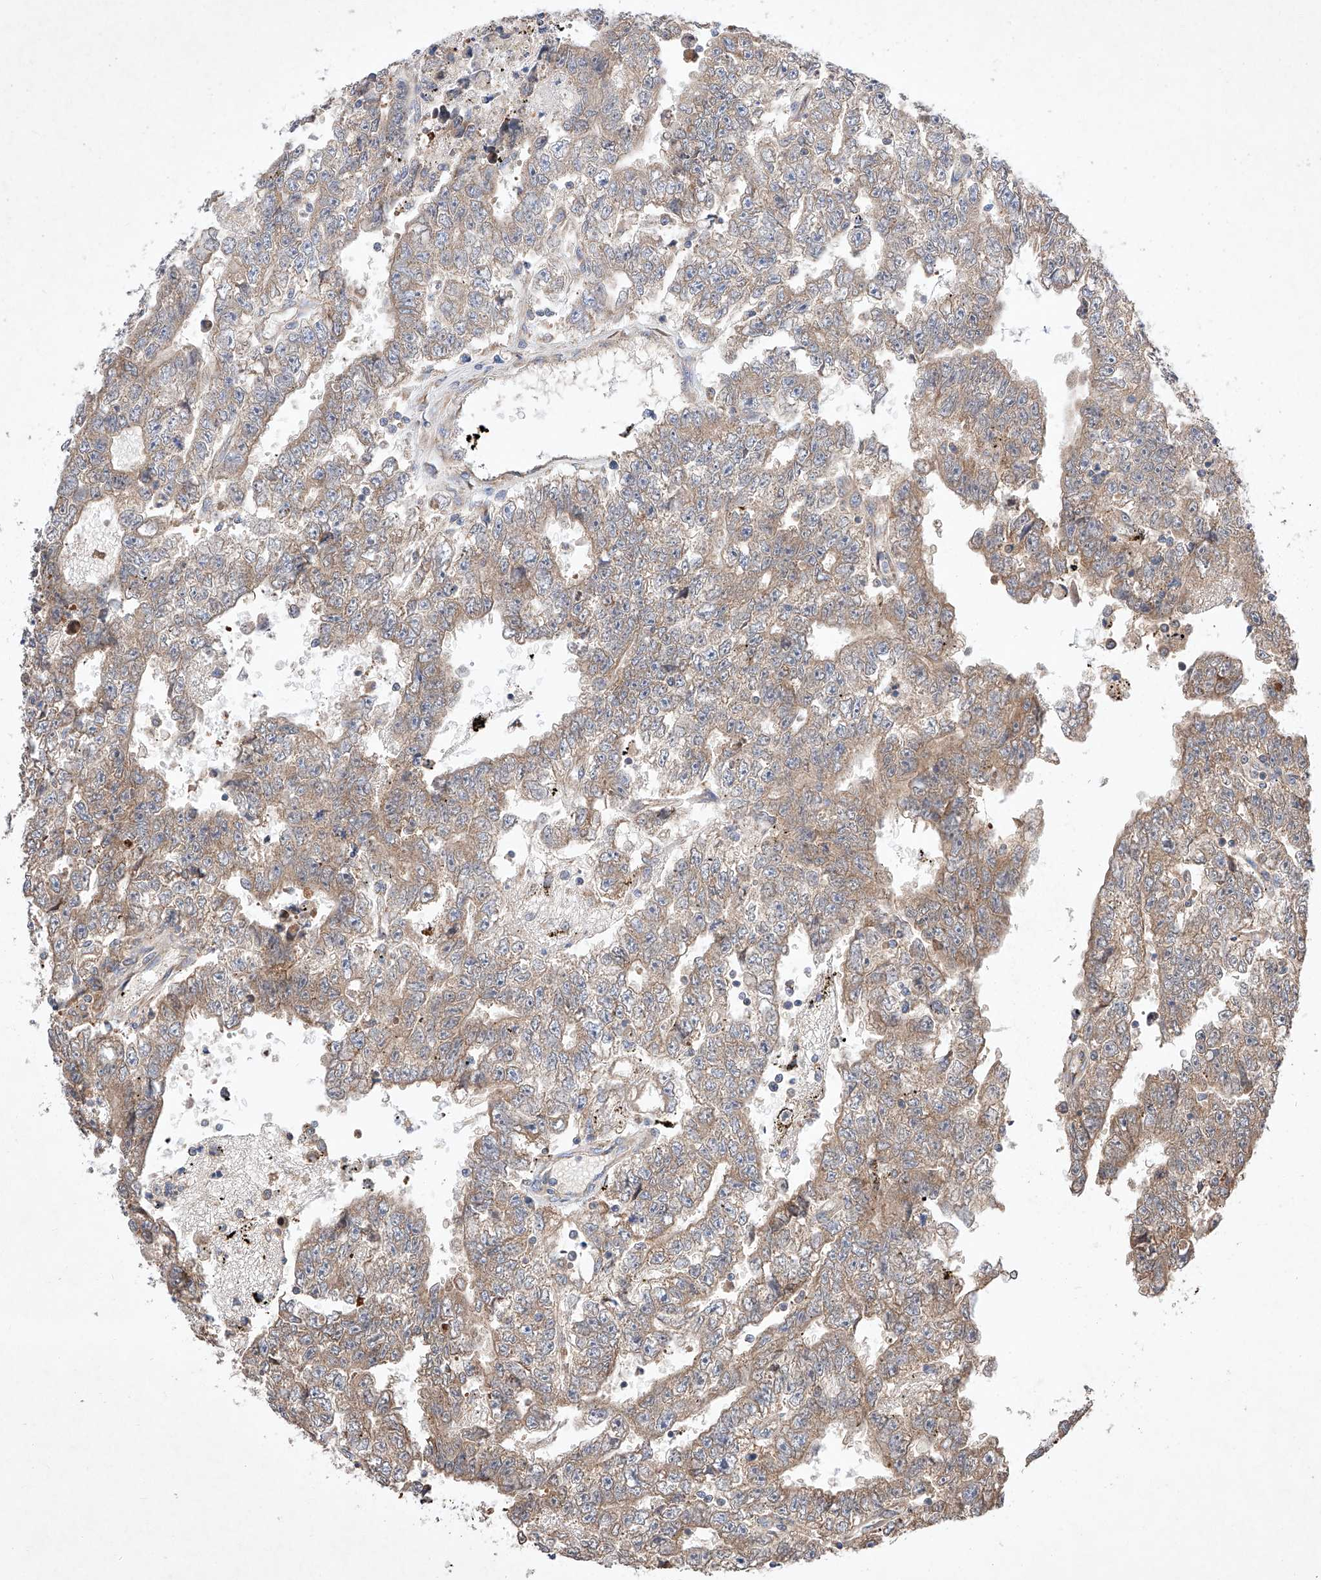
{"staining": {"intensity": "moderate", "quantity": ">75%", "location": "cytoplasmic/membranous"}, "tissue": "testis cancer", "cell_type": "Tumor cells", "image_type": "cancer", "snomed": [{"axis": "morphology", "description": "Carcinoma, Embryonal, NOS"}, {"axis": "topography", "description": "Testis"}], "caption": "This micrograph reveals testis cancer stained with immunohistochemistry (IHC) to label a protein in brown. The cytoplasmic/membranous of tumor cells show moderate positivity for the protein. Nuclei are counter-stained blue.", "gene": "C6orf118", "patient": {"sex": "male", "age": 25}}